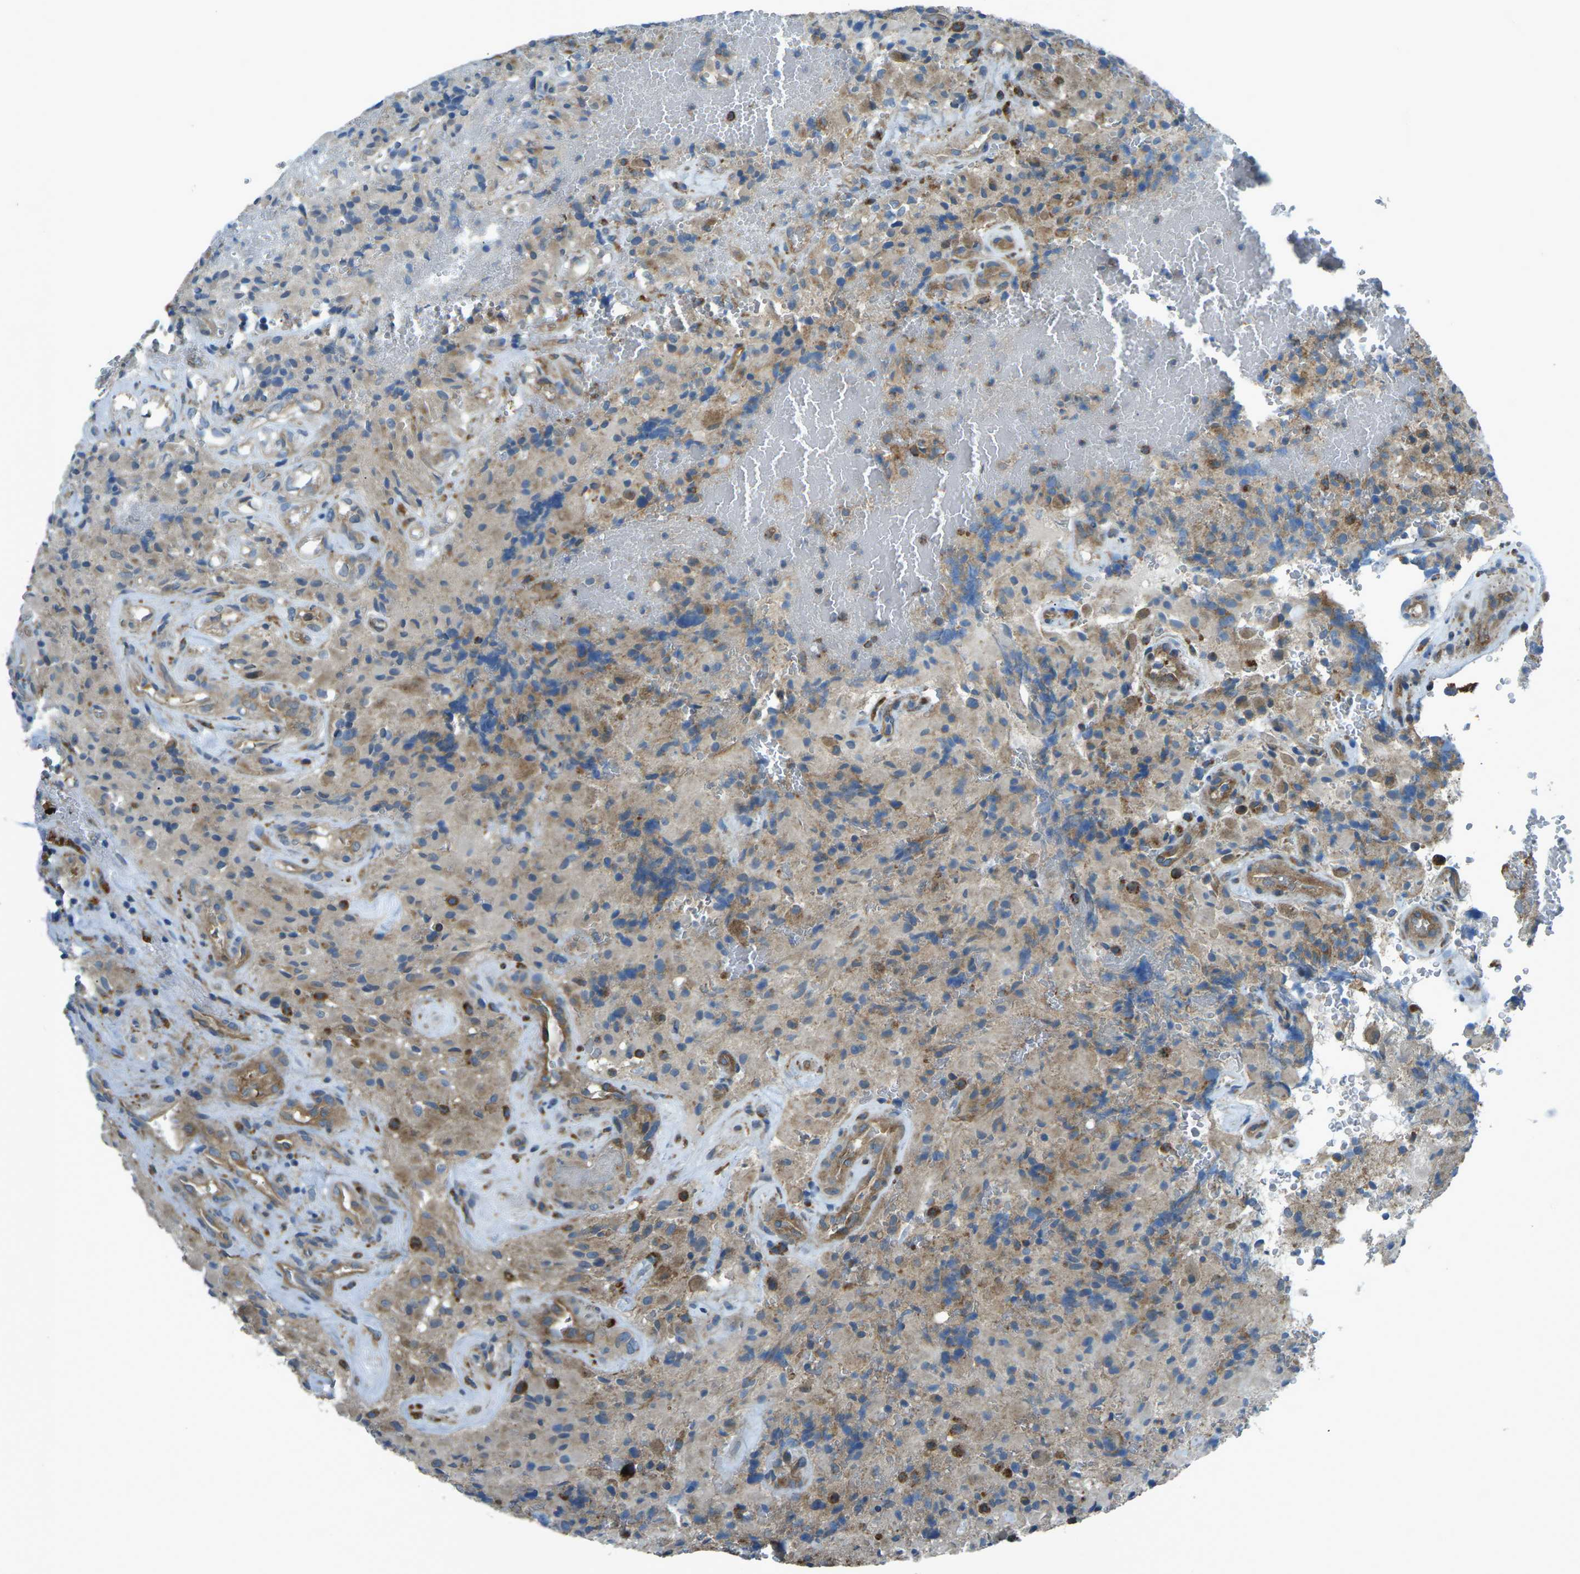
{"staining": {"intensity": "moderate", "quantity": ">75%", "location": "cytoplasmic/membranous"}, "tissue": "glioma", "cell_type": "Tumor cells", "image_type": "cancer", "snomed": [{"axis": "morphology", "description": "Glioma, malignant, High grade"}, {"axis": "topography", "description": "Brain"}], "caption": "Glioma stained for a protein reveals moderate cytoplasmic/membranous positivity in tumor cells.", "gene": "CDK17", "patient": {"sex": "male", "age": 71}}